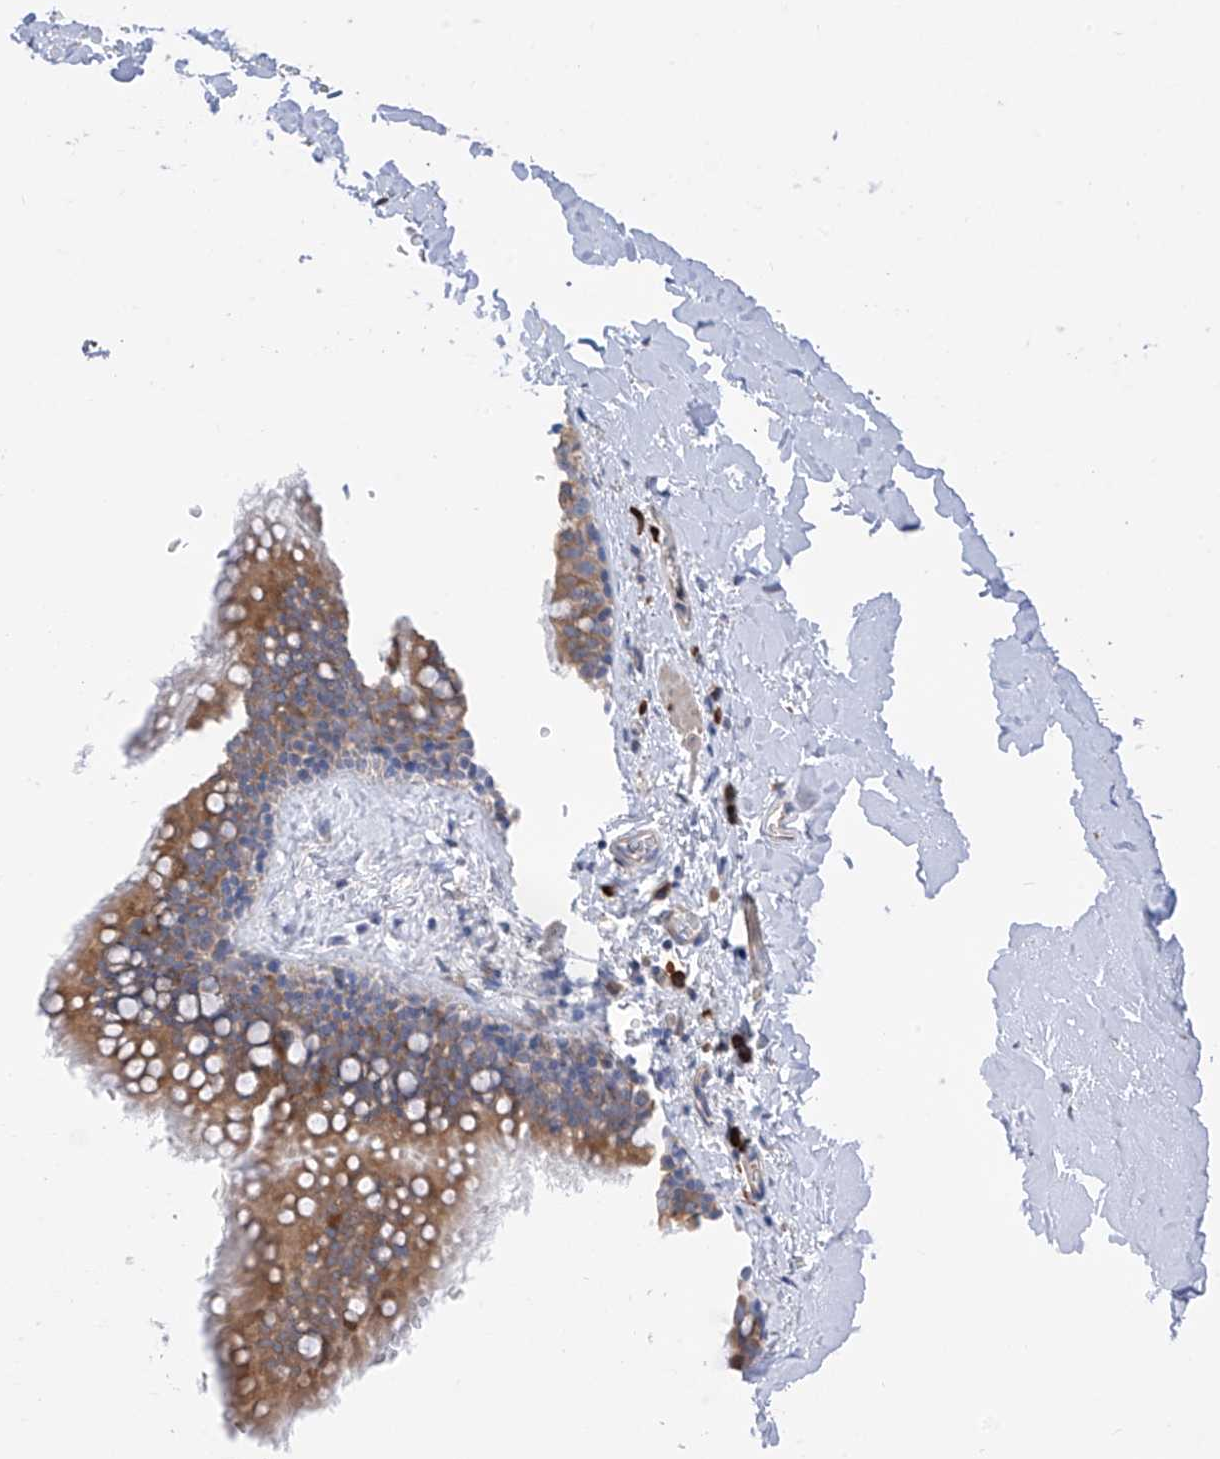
{"staining": {"intensity": "moderate", "quantity": "25%-75%", "location": "cytoplasmic/membranous"}, "tissue": "bronchus", "cell_type": "Respiratory epithelial cells", "image_type": "normal", "snomed": [{"axis": "morphology", "description": "Normal tissue, NOS"}, {"axis": "topography", "description": "Cartilage tissue"}, {"axis": "topography", "description": "Bronchus"}], "caption": "Immunohistochemical staining of normal human bronchus exhibits 25%-75% levels of moderate cytoplasmic/membranous protein expression in about 25%-75% of respiratory epithelial cells. The staining is performed using DAB brown chromogen to label protein expression. The nuclei are counter-stained blue using hematoxylin.", "gene": "REC8", "patient": {"sex": "female", "age": 36}}